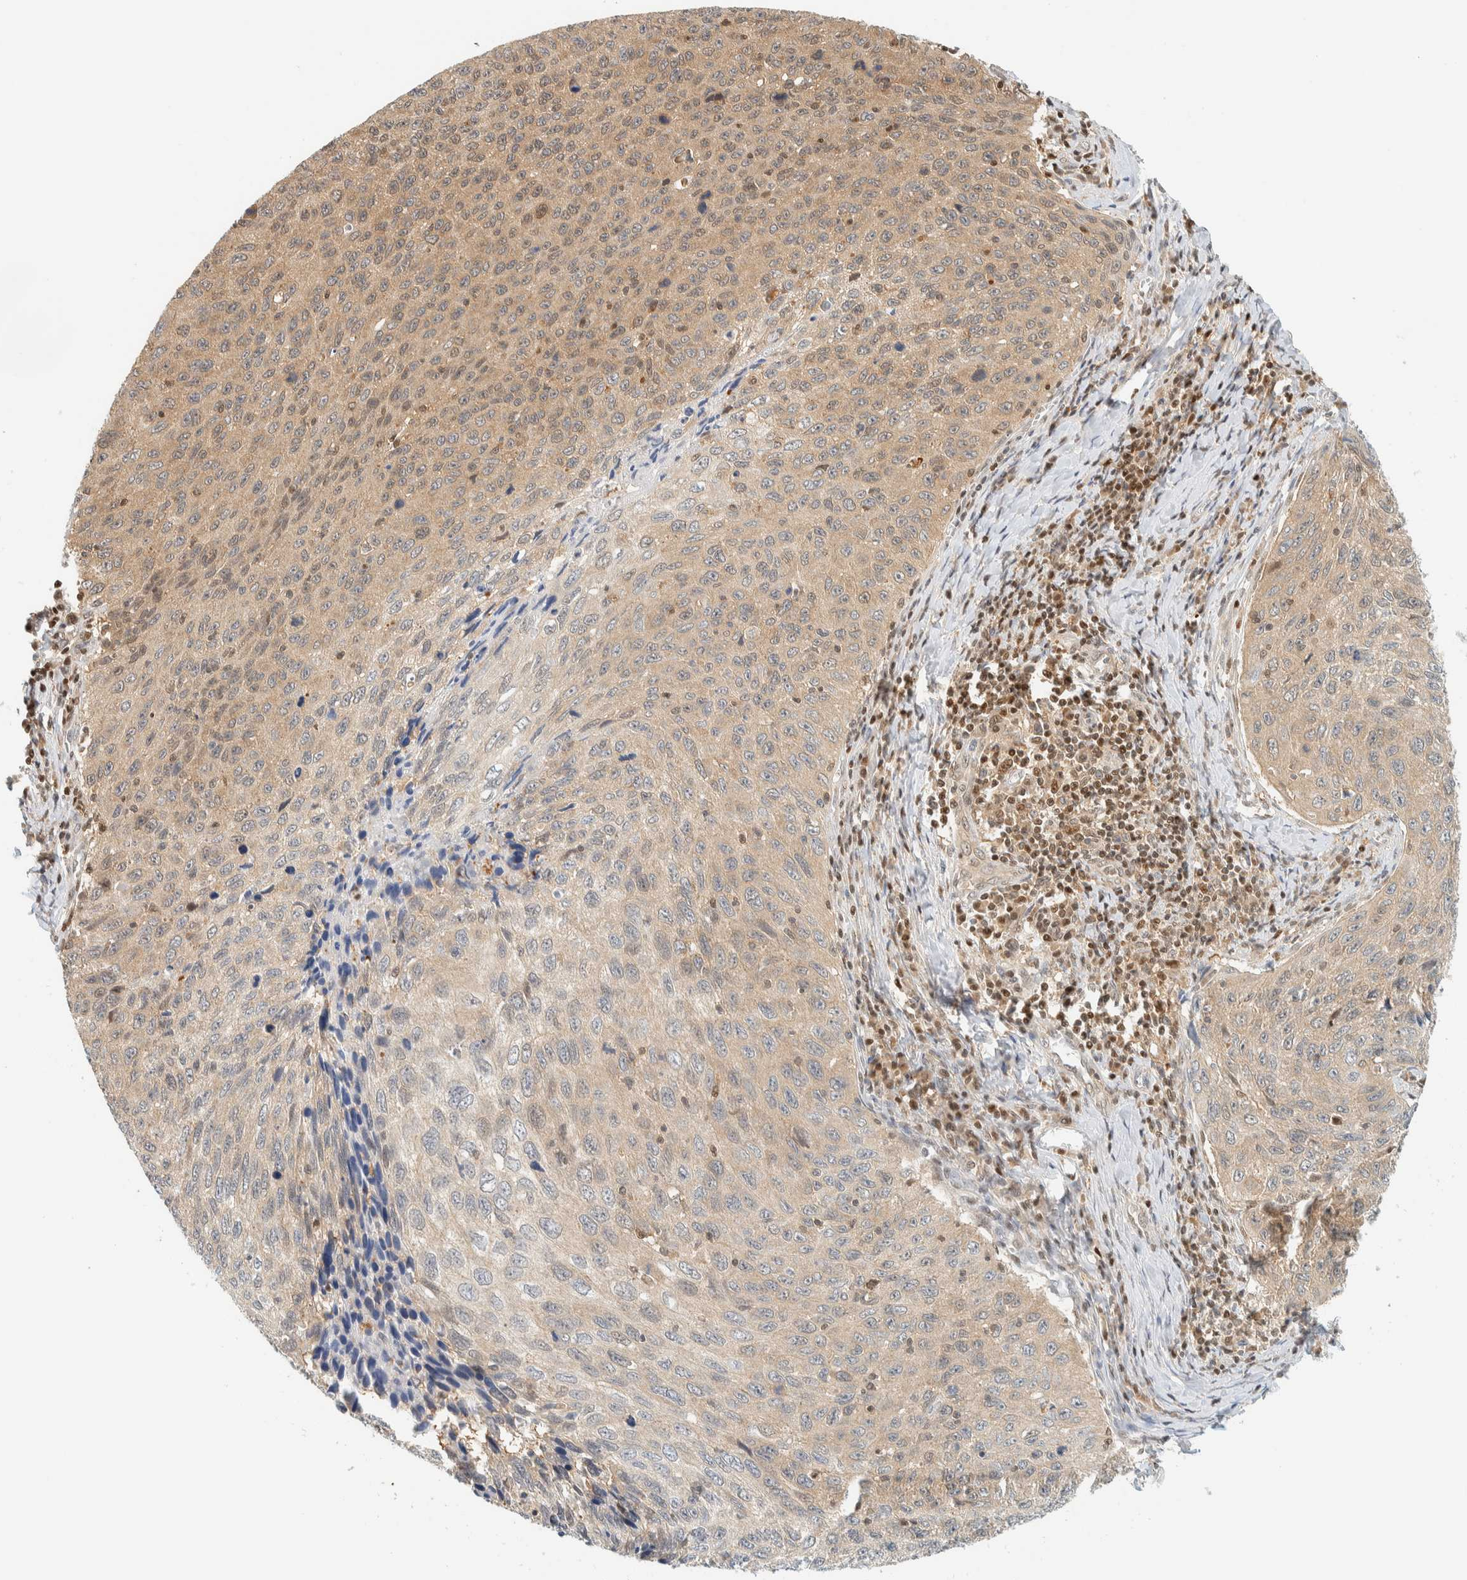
{"staining": {"intensity": "weak", "quantity": "25%-75%", "location": "cytoplasmic/membranous,nuclear"}, "tissue": "cervical cancer", "cell_type": "Tumor cells", "image_type": "cancer", "snomed": [{"axis": "morphology", "description": "Squamous cell carcinoma, NOS"}, {"axis": "topography", "description": "Cervix"}], "caption": "The histopathology image shows a brown stain indicating the presence of a protein in the cytoplasmic/membranous and nuclear of tumor cells in squamous cell carcinoma (cervical).", "gene": "ZBTB37", "patient": {"sex": "female", "age": 53}}